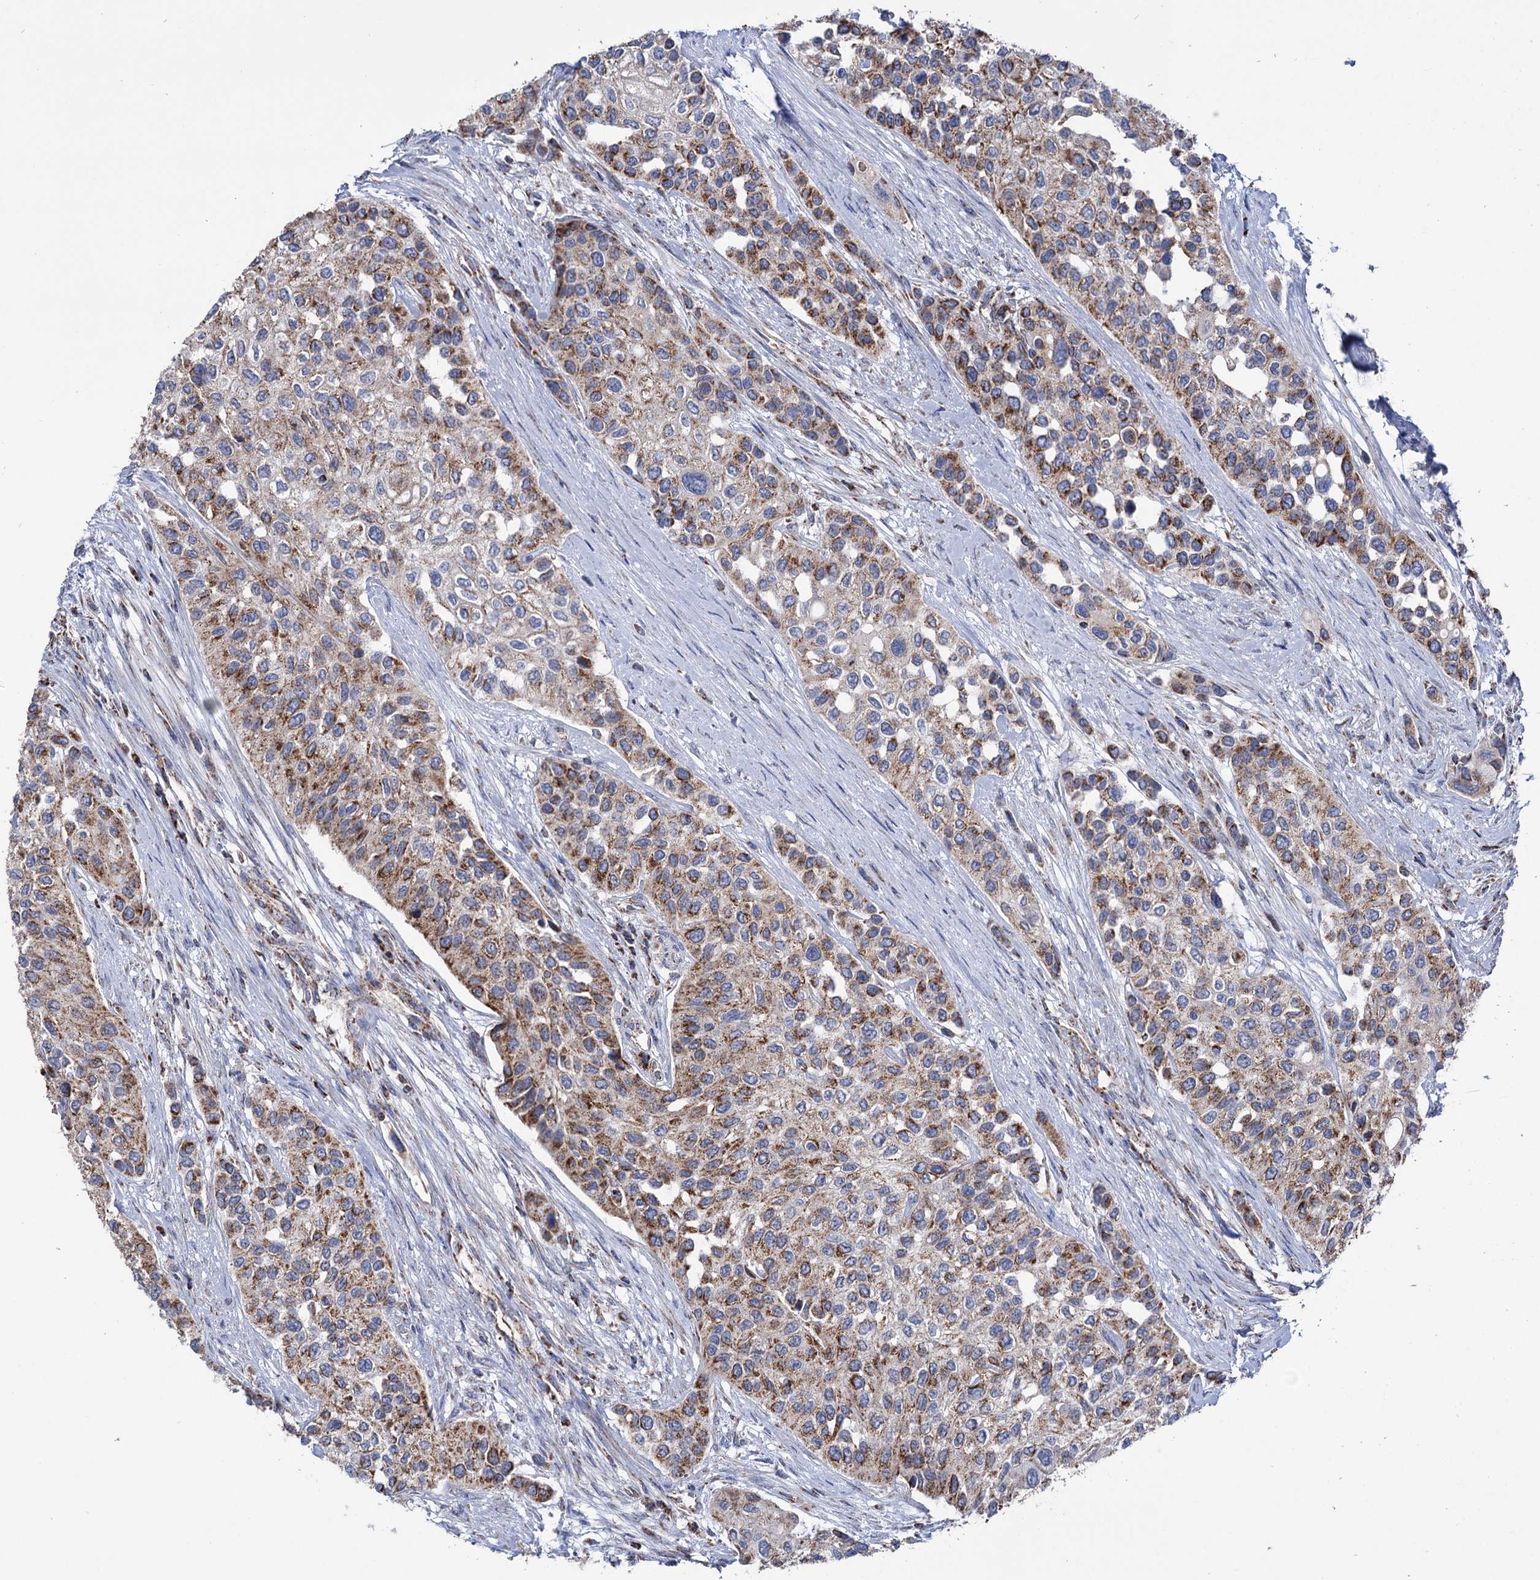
{"staining": {"intensity": "moderate", "quantity": ">75%", "location": "cytoplasmic/membranous"}, "tissue": "urothelial cancer", "cell_type": "Tumor cells", "image_type": "cancer", "snomed": [{"axis": "morphology", "description": "Normal tissue, NOS"}, {"axis": "morphology", "description": "Urothelial carcinoma, High grade"}, {"axis": "topography", "description": "Vascular tissue"}, {"axis": "topography", "description": "Urinary bladder"}], "caption": "Immunohistochemical staining of urothelial carcinoma (high-grade) demonstrates medium levels of moderate cytoplasmic/membranous positivity in about >75% of tumor cells. The protein is shown in brown color, while the nuclei are stained blue.", "gene": "ABHD10", "patient": {"sex": "female", "age": 56}}